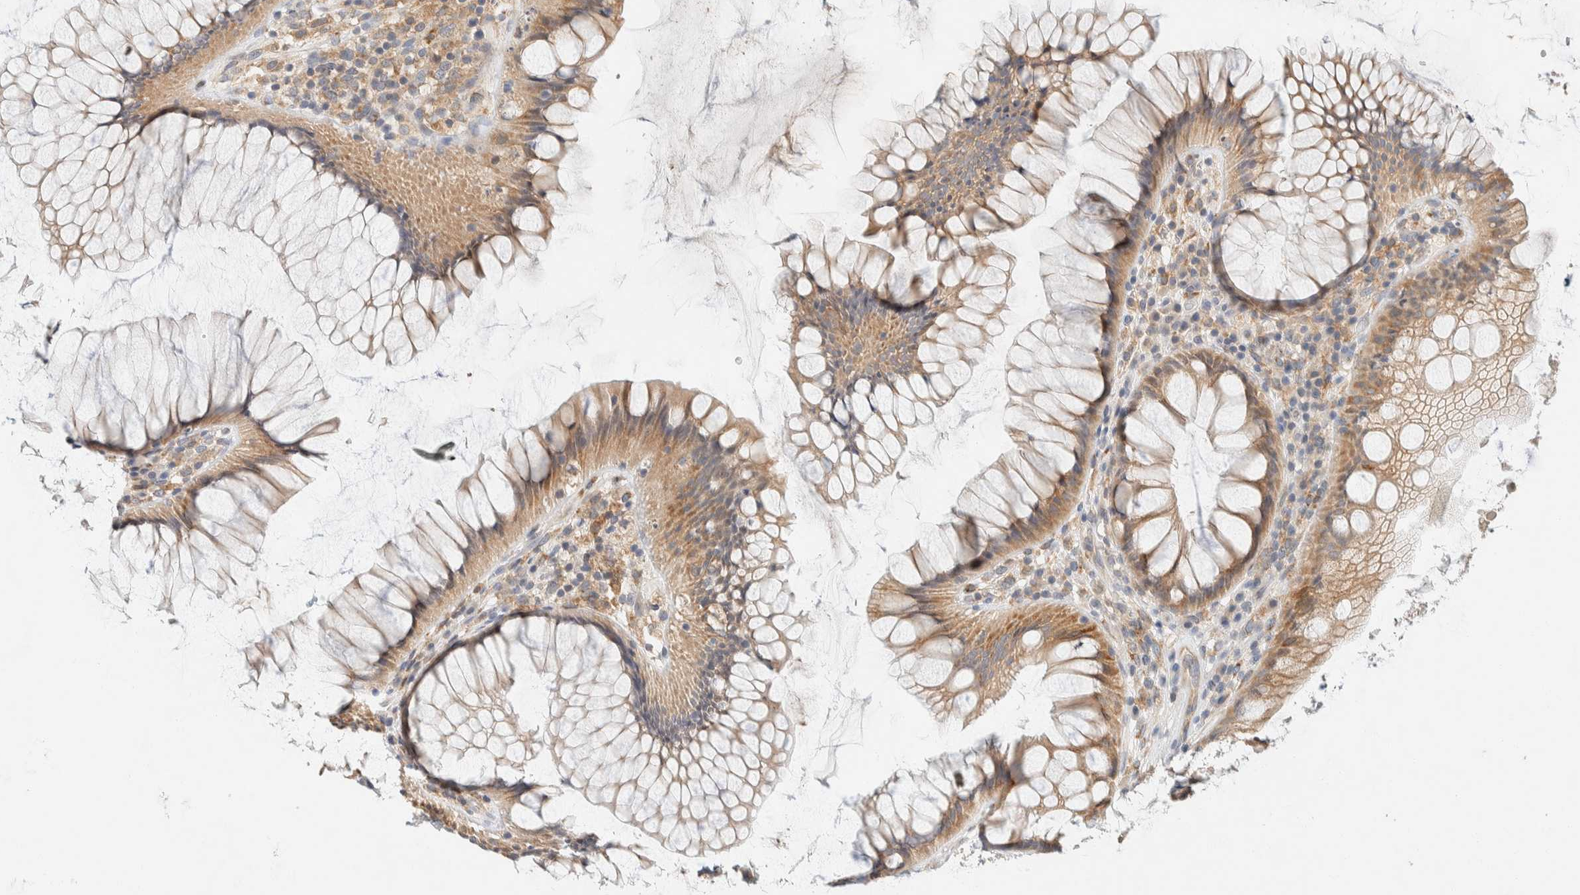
{"staining": {"intensity": "moderate", "quantity": "25%-75%", "location": "cytoplasmic/membranous"}, "tissue": "rectum", "cell_type": "Glandular cells", "image_type": "normal", "snomed": [{"axis": "morphology", "description": "Normal tissue, NOS"}, {"axis": "topography", "description": "Rectum"}], "caption": "Rectum was stained to show a protein in brown. There is medium levels of moderate cytoplasmic/membranous staining in approximately 25%-75% of glandular cells.", "gene": "SUMF2", "patient": {"sex": "male", "age": 51}}